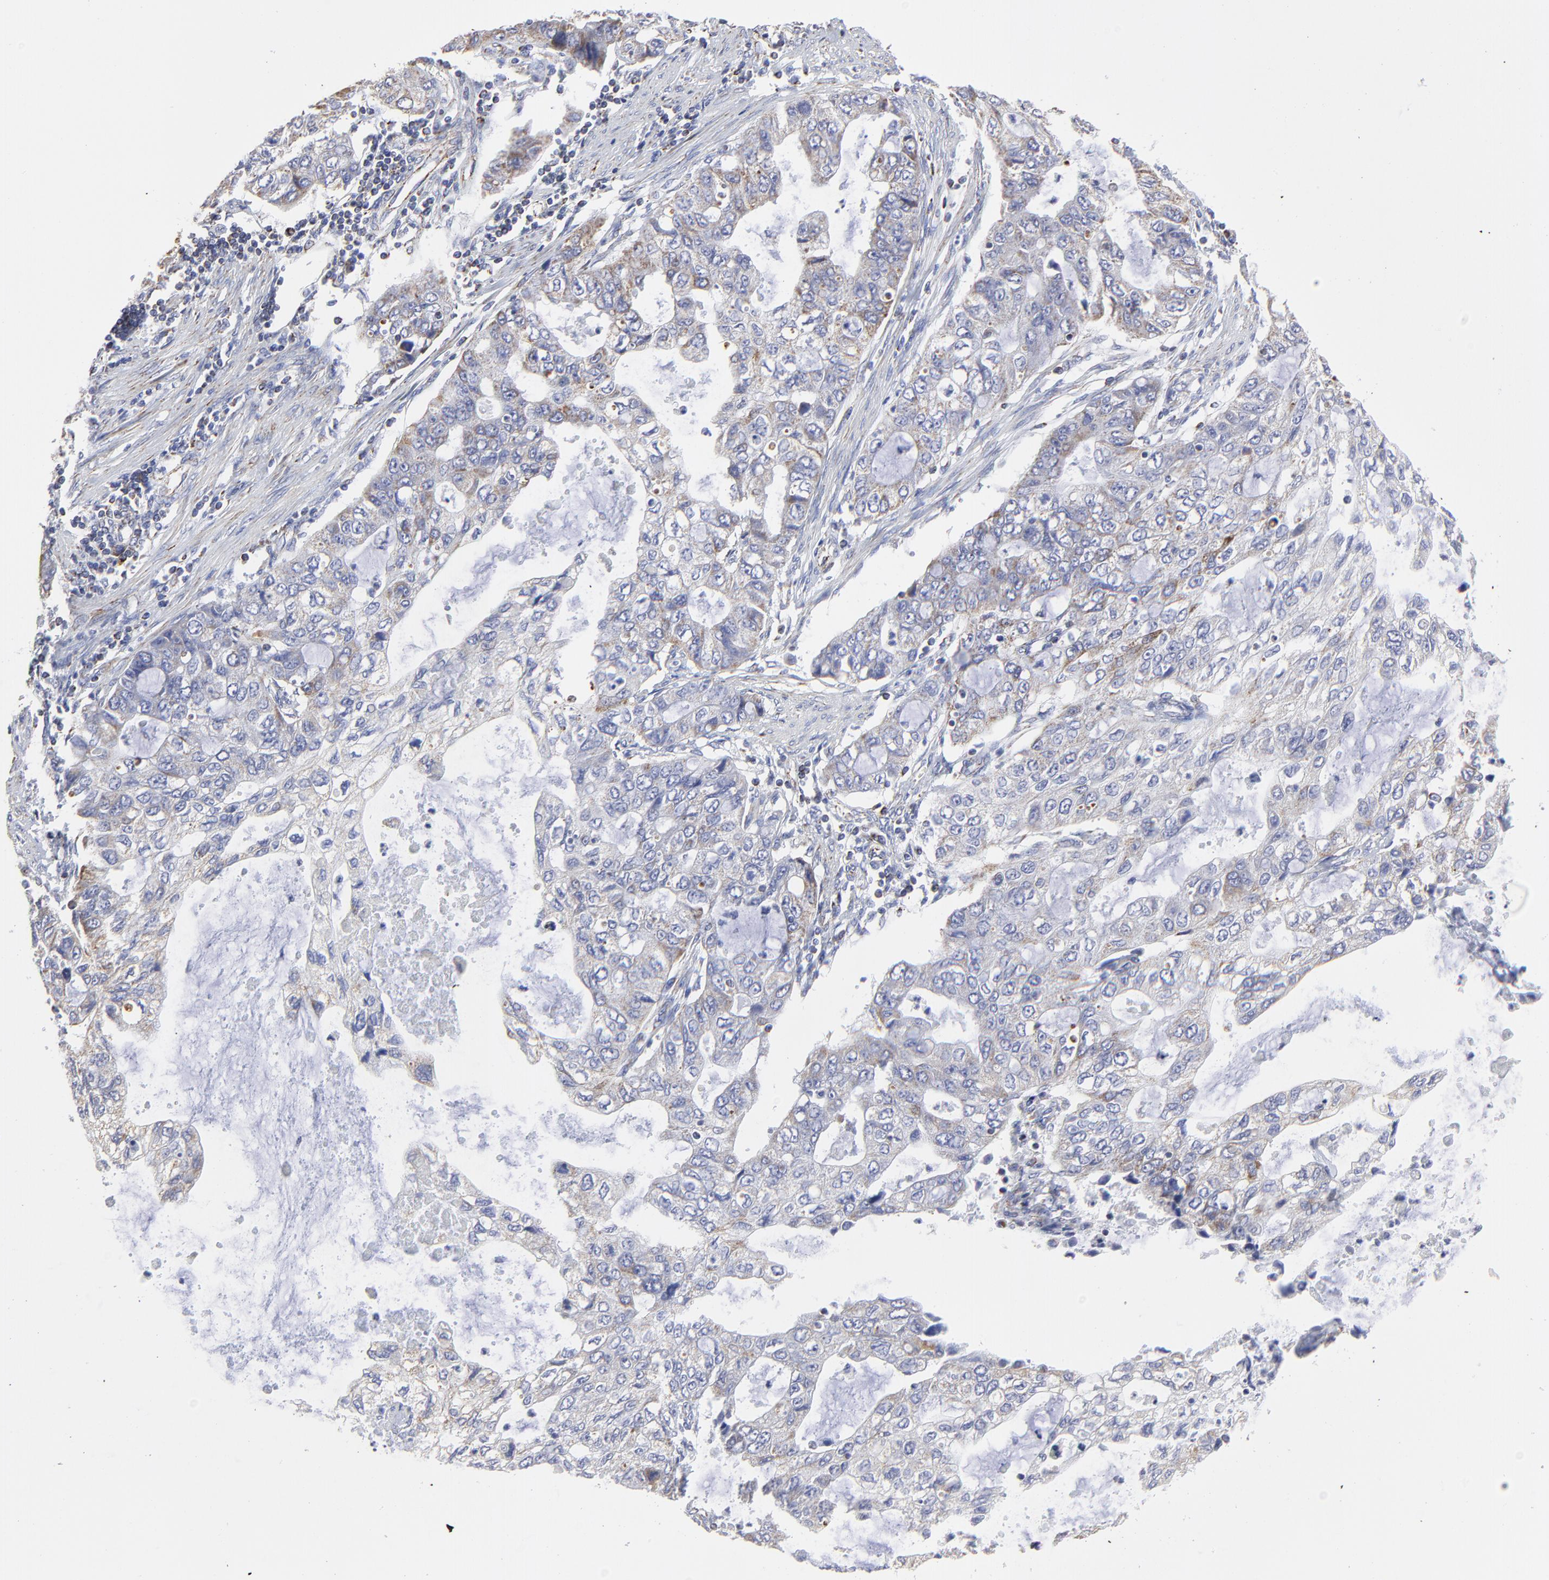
{"staining": {"intensity": "weak", "quantity": "<25%", "location": "cytoplasmic/membranous"}, "tissue": "stomach cancer", "cell_type": "Tumor cells", "image_type": "cancer", "snomed": [{"axis": "morphology", "description": "Adenocarcinoma, NOS"}, {"axis": "topography", "description": "Stomach, upper"}], "caption": "A high-resolution image shows IHC staining of stomach adenocarcinoma, which demonstrates no significant staining in tumor cells.", "gene": "PINK1", "patient": {"sex": "female", "age": 52}}